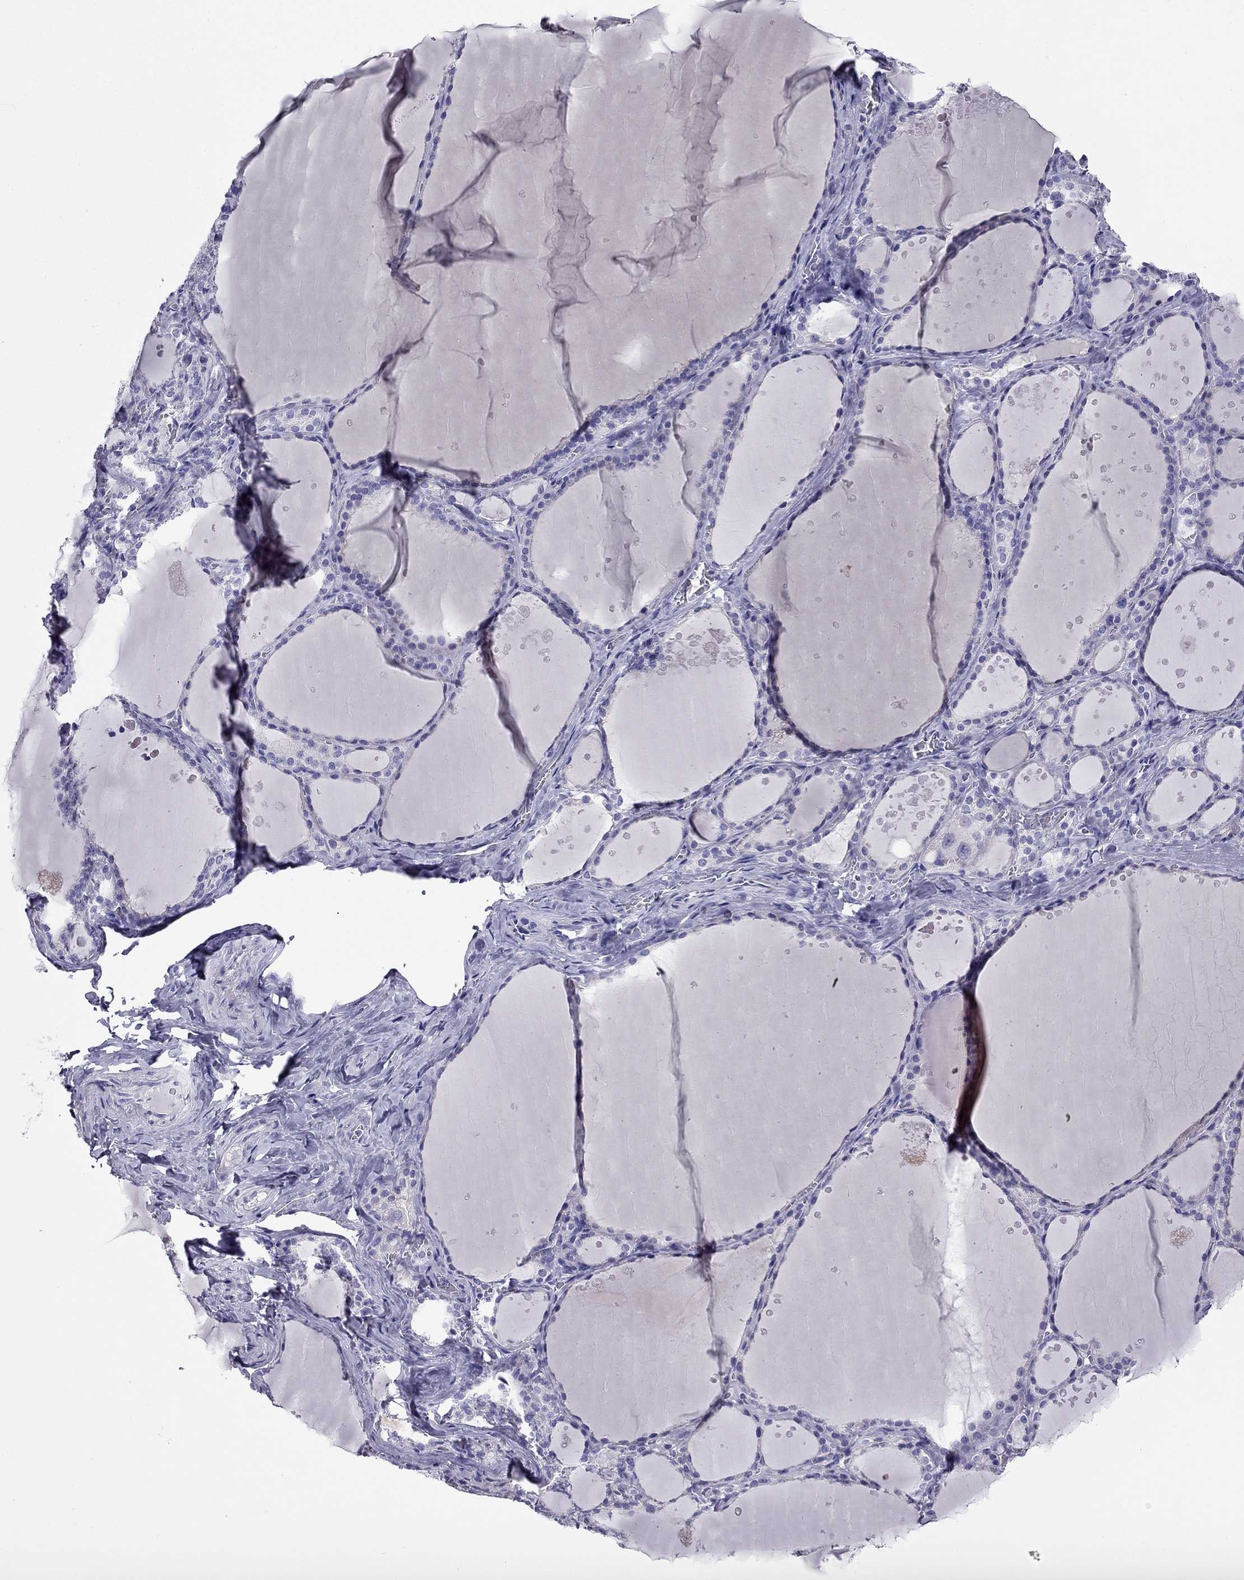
{"staining": {"intensity": "negative", "quantity": "none", "location": "none"}, "tissue": "thyroid gland", "cell_type": "Glandular cells", "image_type": "normal", "snomed": [{"axis": "morphology", "description": "Normal tissue, NOS"}, {"axis": "topography", "description": "Thyroid gland"}], "caption": "A histopathology image of human thyroid gland is negative for staining in glandular cells. (IHC, brightfield microscopy, high magnification).", "gene": "PTH", "patient": {"sex": "male", "age": 63}}